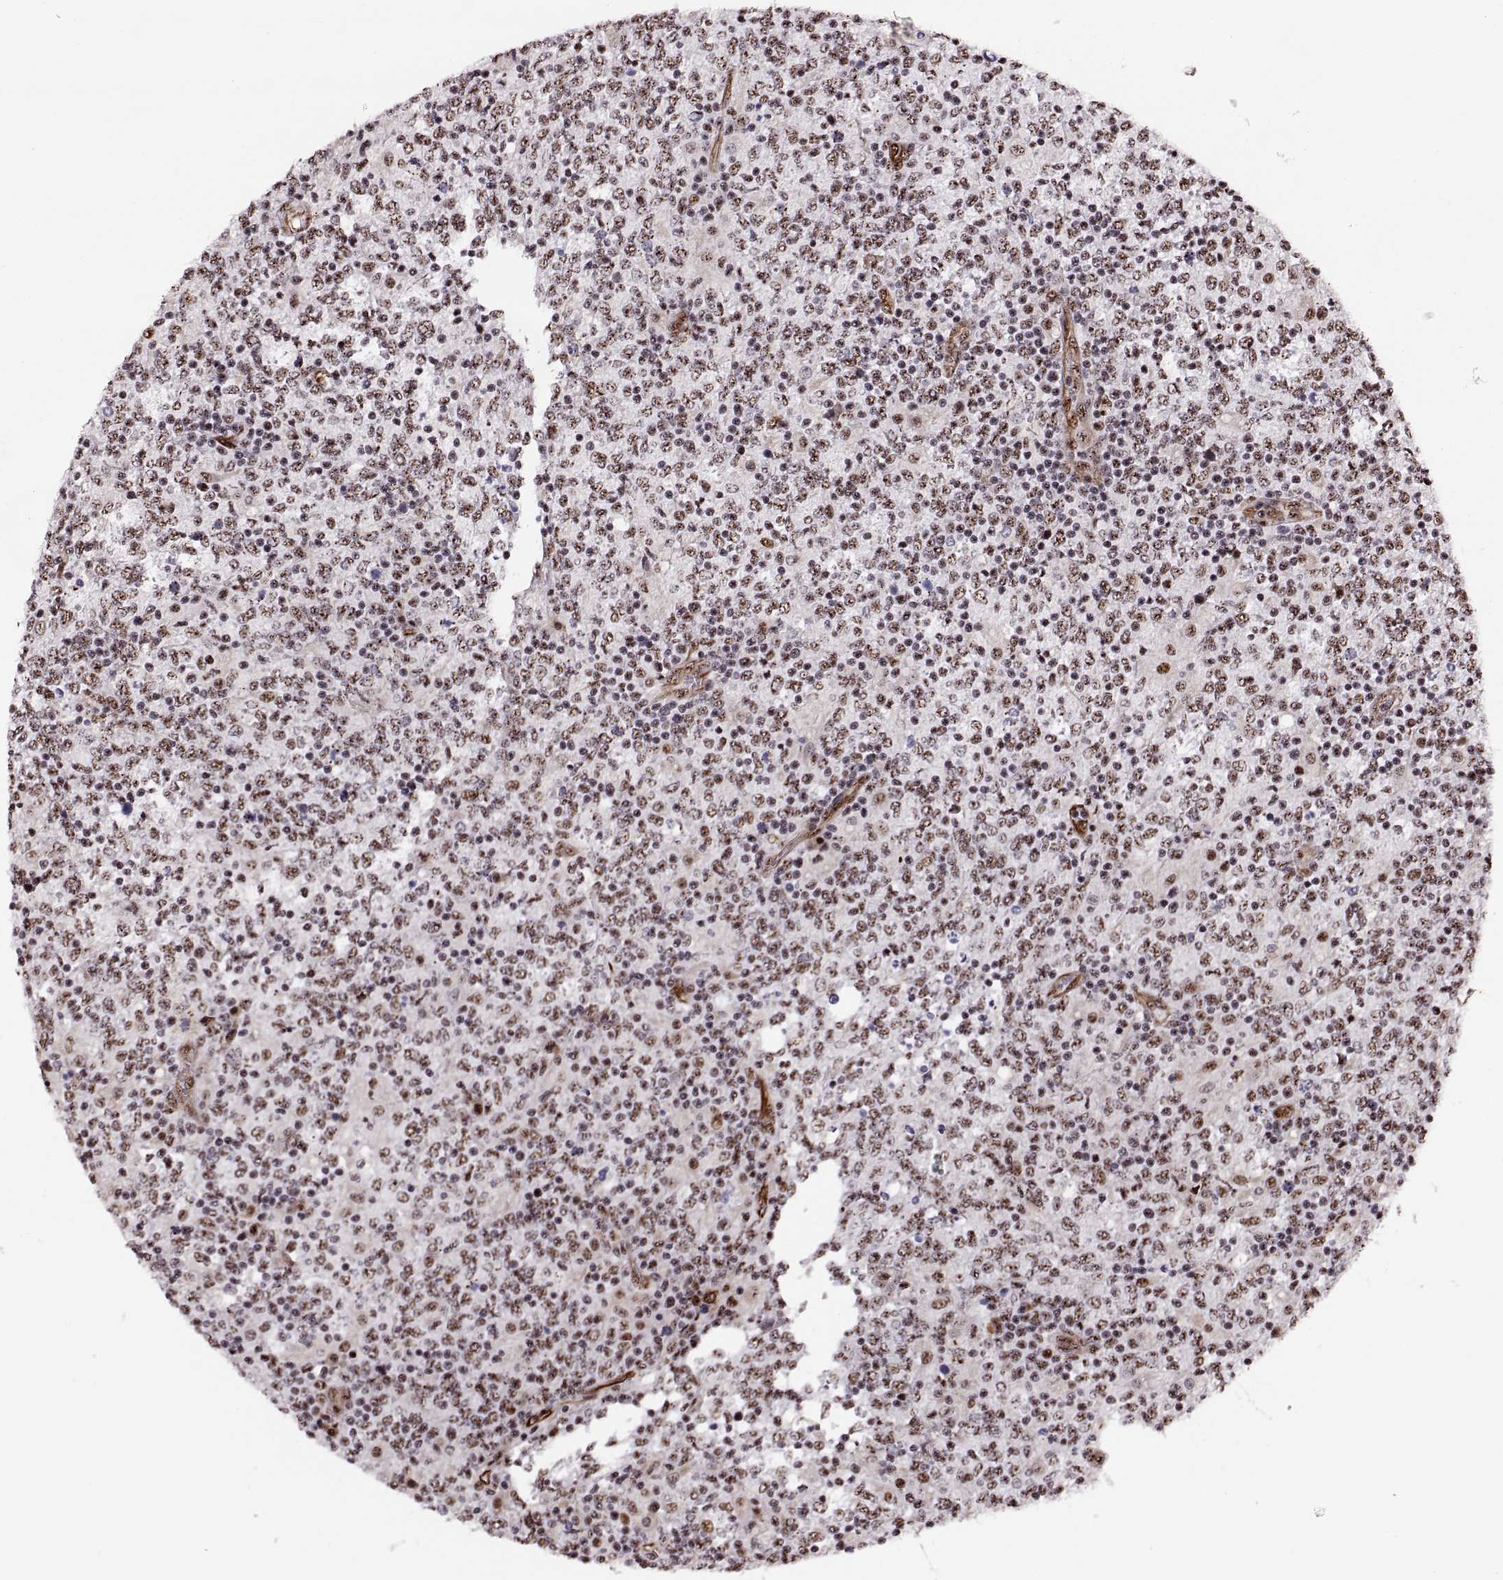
{"staining": {"intensity": "moderate", "quantity": ">75%", "location": "nuclear"}, "tissue": "lymphoma", "cell_type": "Tumor cells", "image_type": "cancer", "snomed": [{"axis": "morphology", "description": "Malignant lymphoma, non-Hodgkin's type, High grade"}, {"axis": "topography", "description": "Lymph node"}], "caption": "A micrograph of human lymphoma stained for a protein exhibits moderate nuclear brown staining in tumor cells.", "gene": "ZCCHC17", "patient": {"sex": "female", "age": 84}}